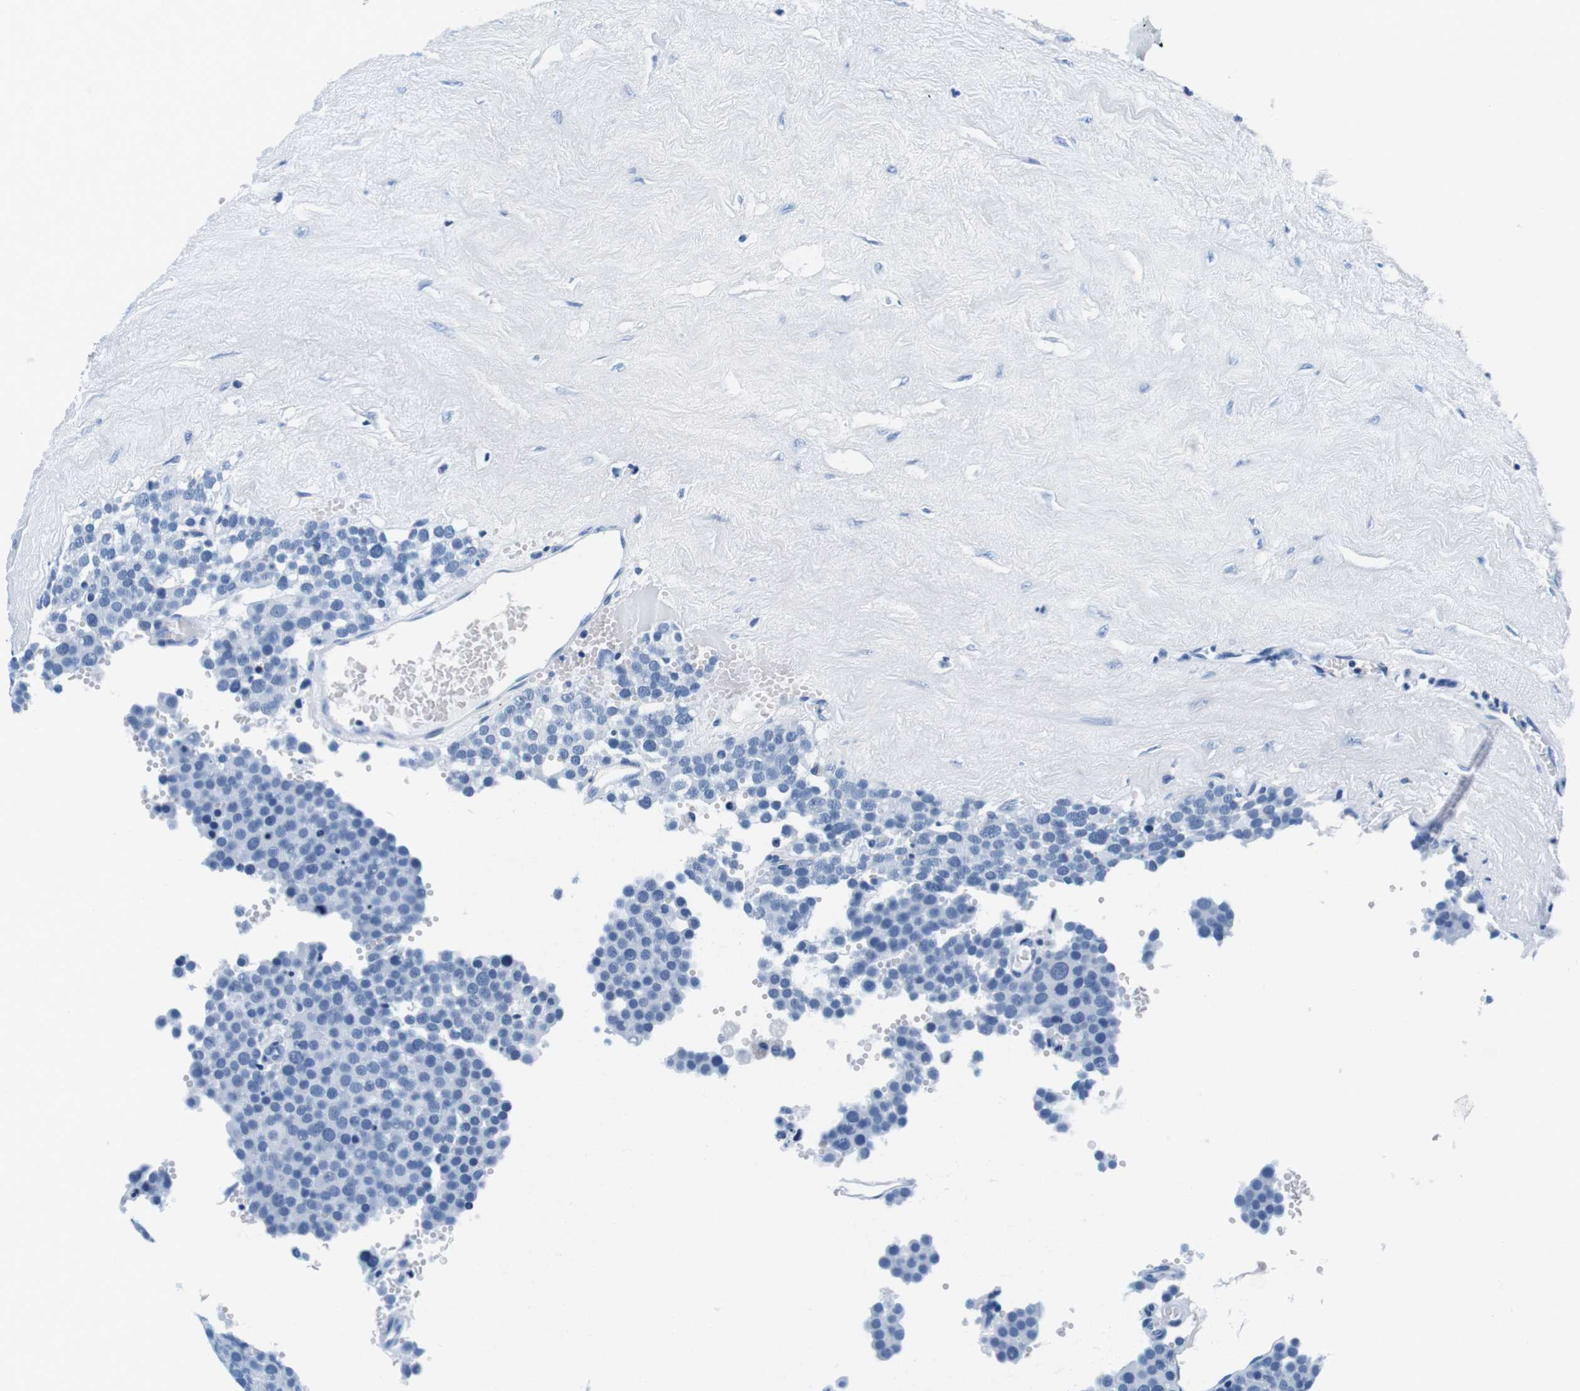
{"staining": {"intensity": "negative", "quantity": "none", "location": "none"}, "tissue": "testis cancer", "cell_type": "Tumor cells", "image_type": "cancer", "snomed": [{"axis": "morphology", "description": "Normal tissue, NOS"}, {"axis": "morphology", "description": "Seminoma, NOS"}, {"axis": "topography", "description": "Testis"}], "caption": "Histopathology image shows no protein positivity in tumor cells of testis cancer (seminoma) tissue.", "gene": "ELANE", "patient": {"sex": "male", "age": 71}}